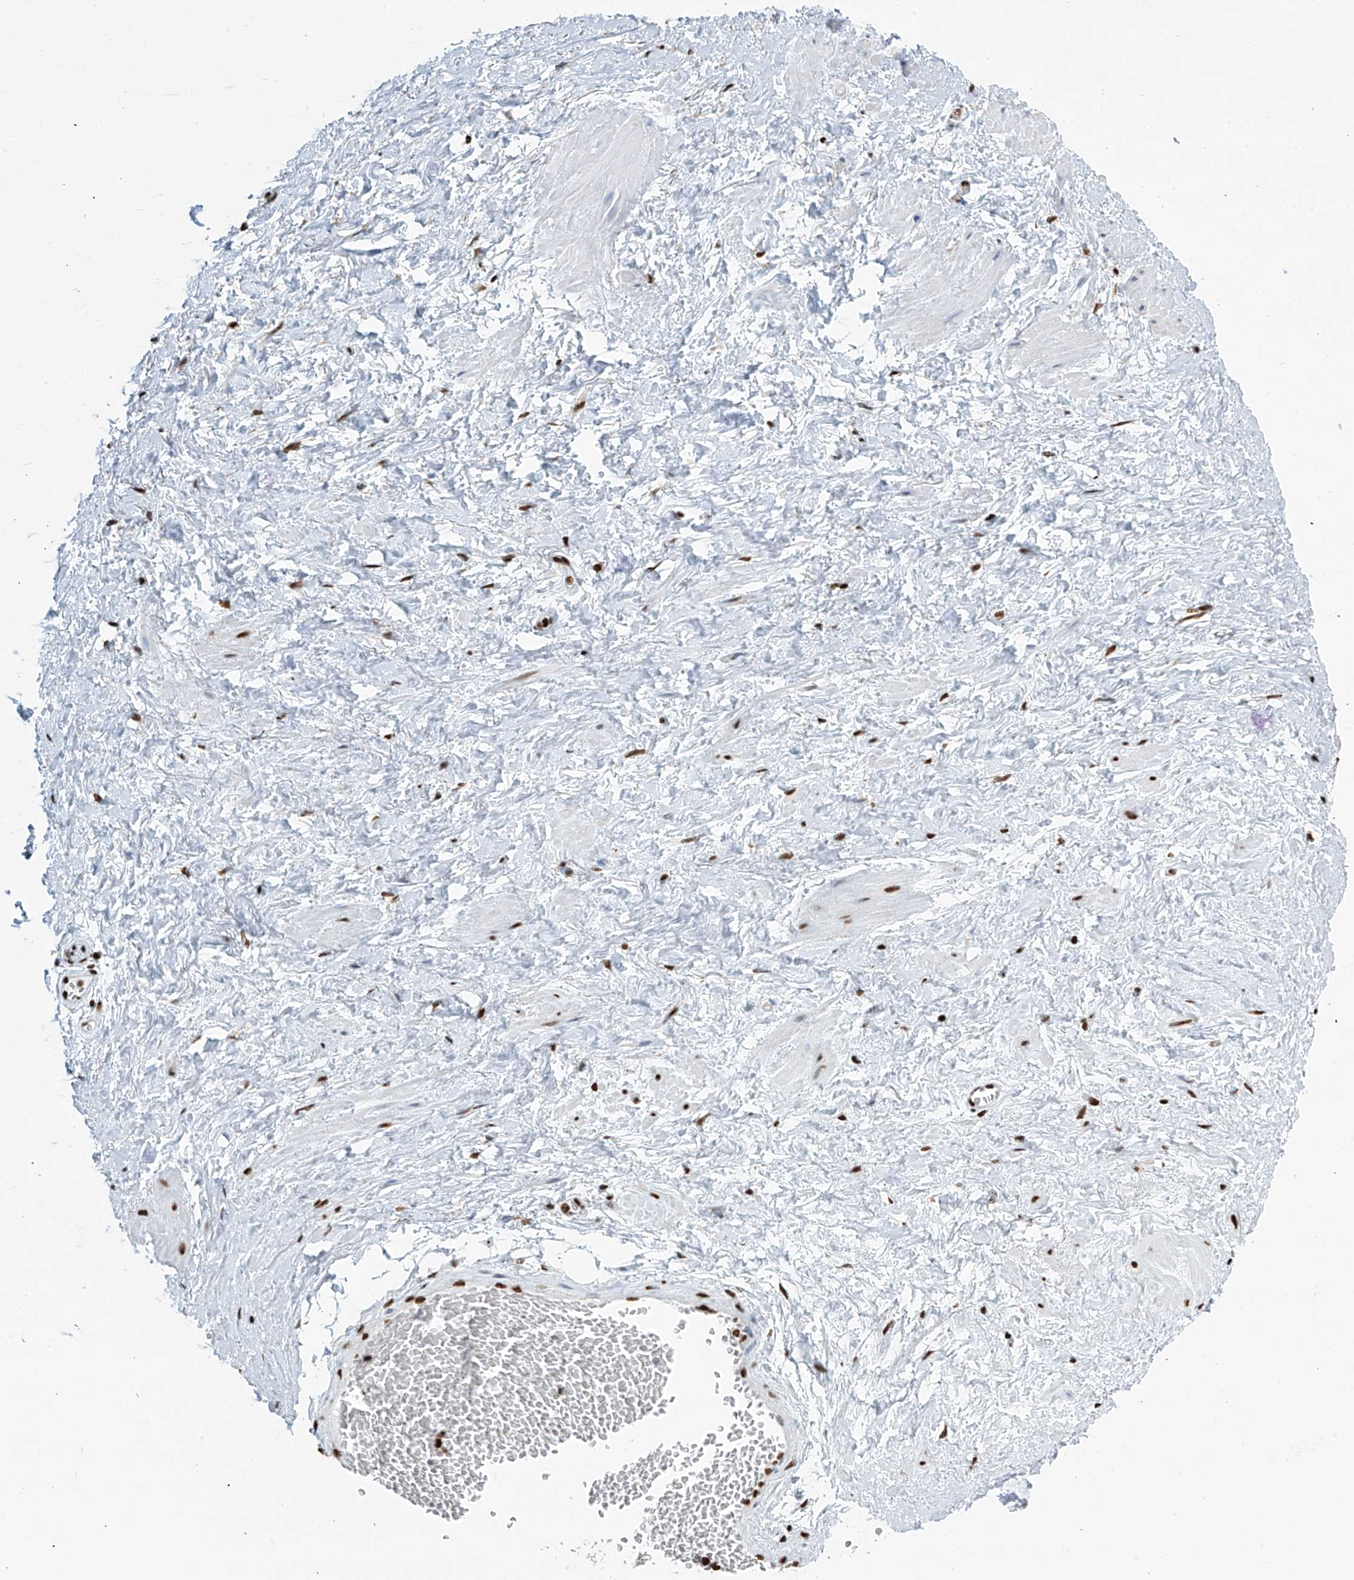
{"staining": {"intensity": "moderate", "quantity": ">75%", "location": "nuclear"}, "tissue": "adipose tissue", "cell_type": "Adipocytes", "image_type": "normal", "snomed": [{"axis": "morphology", "description": "Normal tissue, NOS"}, {"axis": "morphology", "description": "Adenocarcinoma, Low grade"}, {"axis": "topography", "description": "Prostate"}, {"axis": "topography", "description": "Peripheral nerve tissue"}], "caption": "Moderate nuclear protein positivity is seen in about >75% of adipocytes in adipose tissue.", "gene": "ENSG00000257390", "patient": {"sex": "male", "age": 63}}